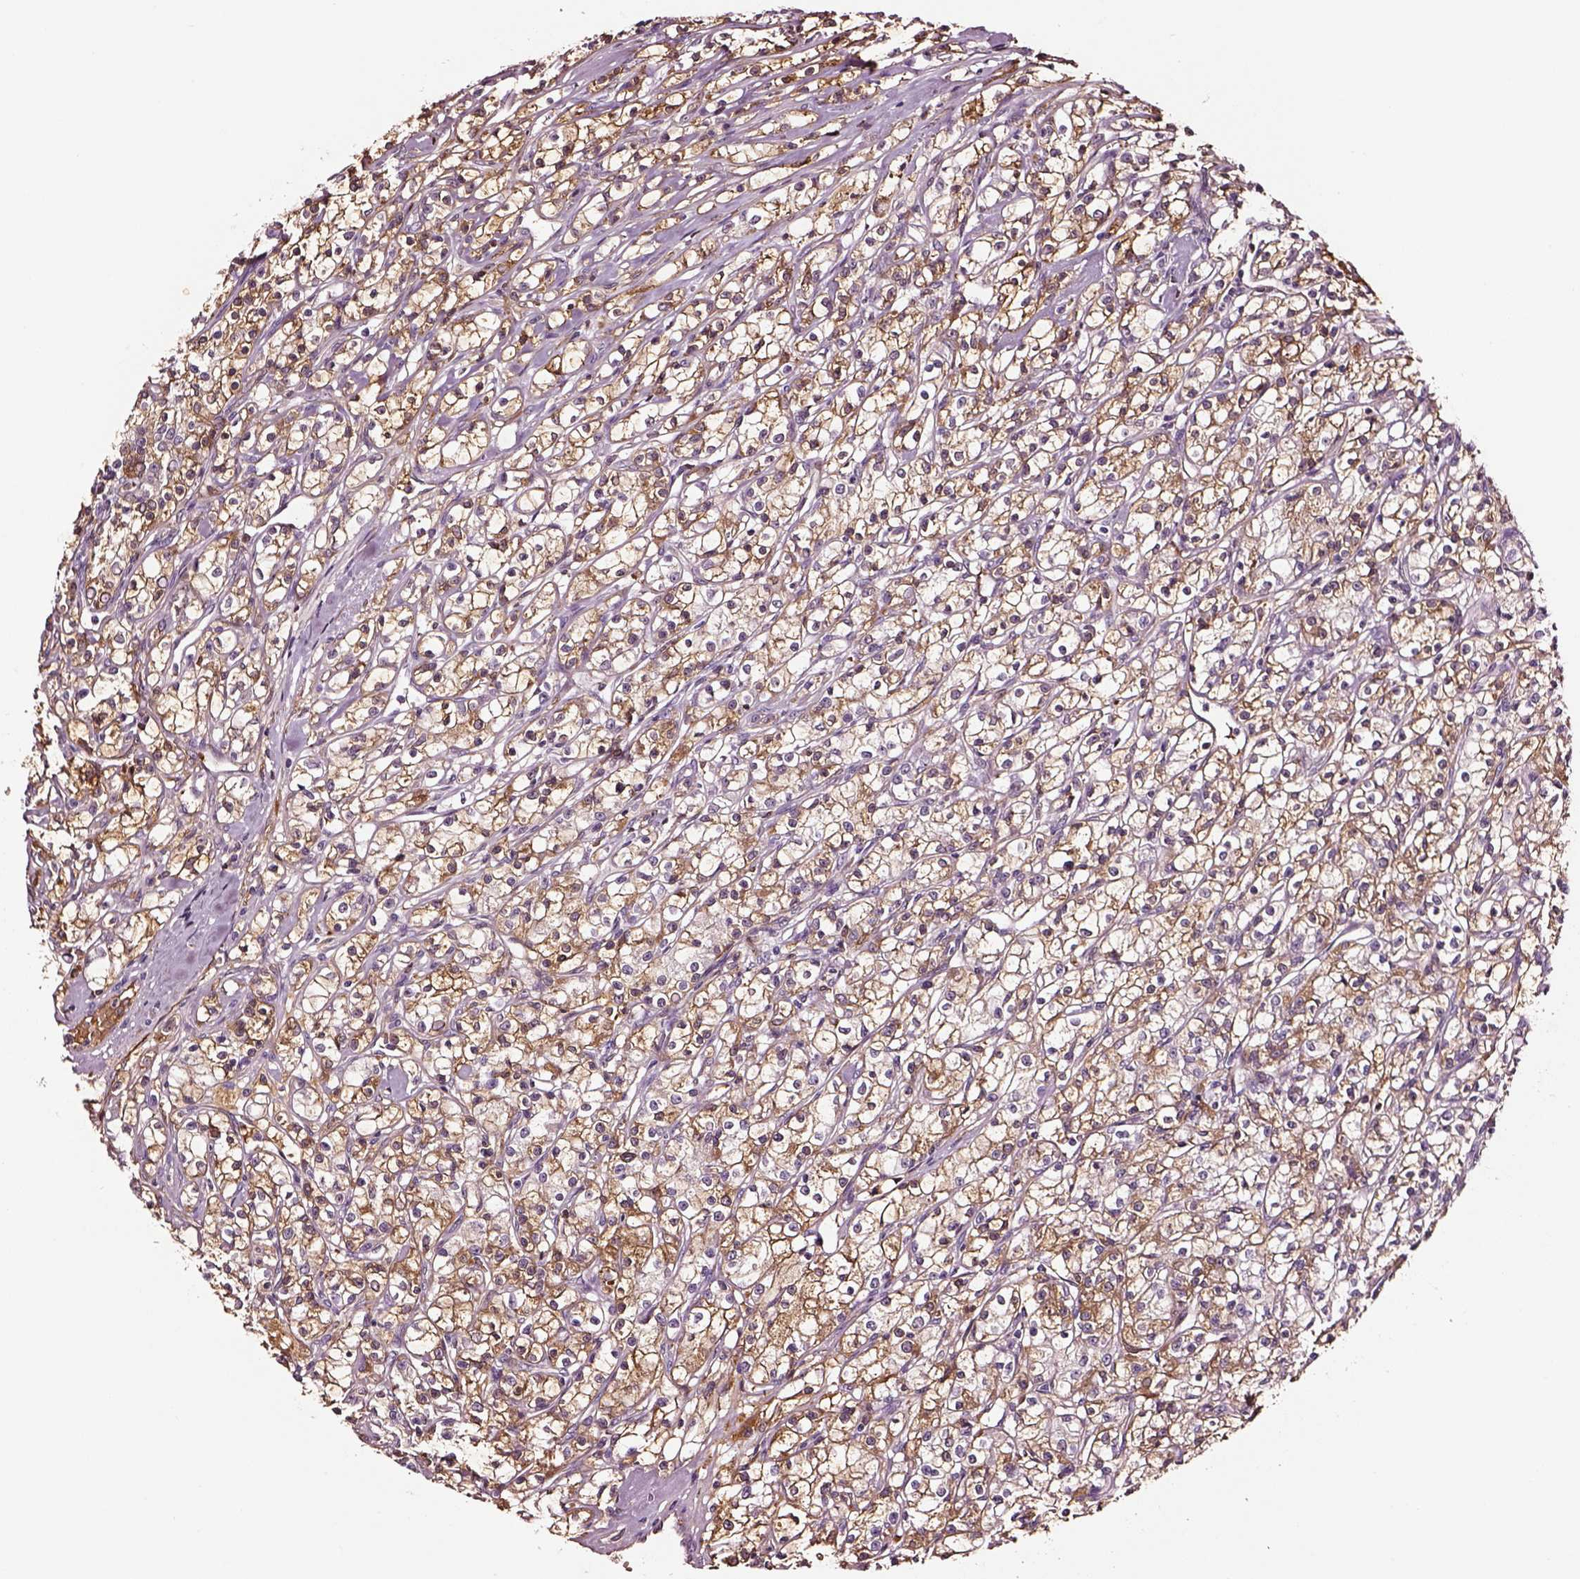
{"staining": {"intensity": "moderate", "quantity": ">75%", "location": "cytoplasmic/membranous"}, "tissue": "renal cancer", "cell_type": "Tumor cells", "image_type": "cancer", "snomed": [{"axis": "morphology", "description": "Adenocarcinoma, NOS"}, {"axis": "topography", "description": "Kidney"}], "caption": "Adenocarcinoma (renal) stained with a brown dye shows moderate cytoplasmic/membranous positive expression in about >75% of tumor cells.", "gene": "TF", "patient": {"sex": "female", "age": 59}}